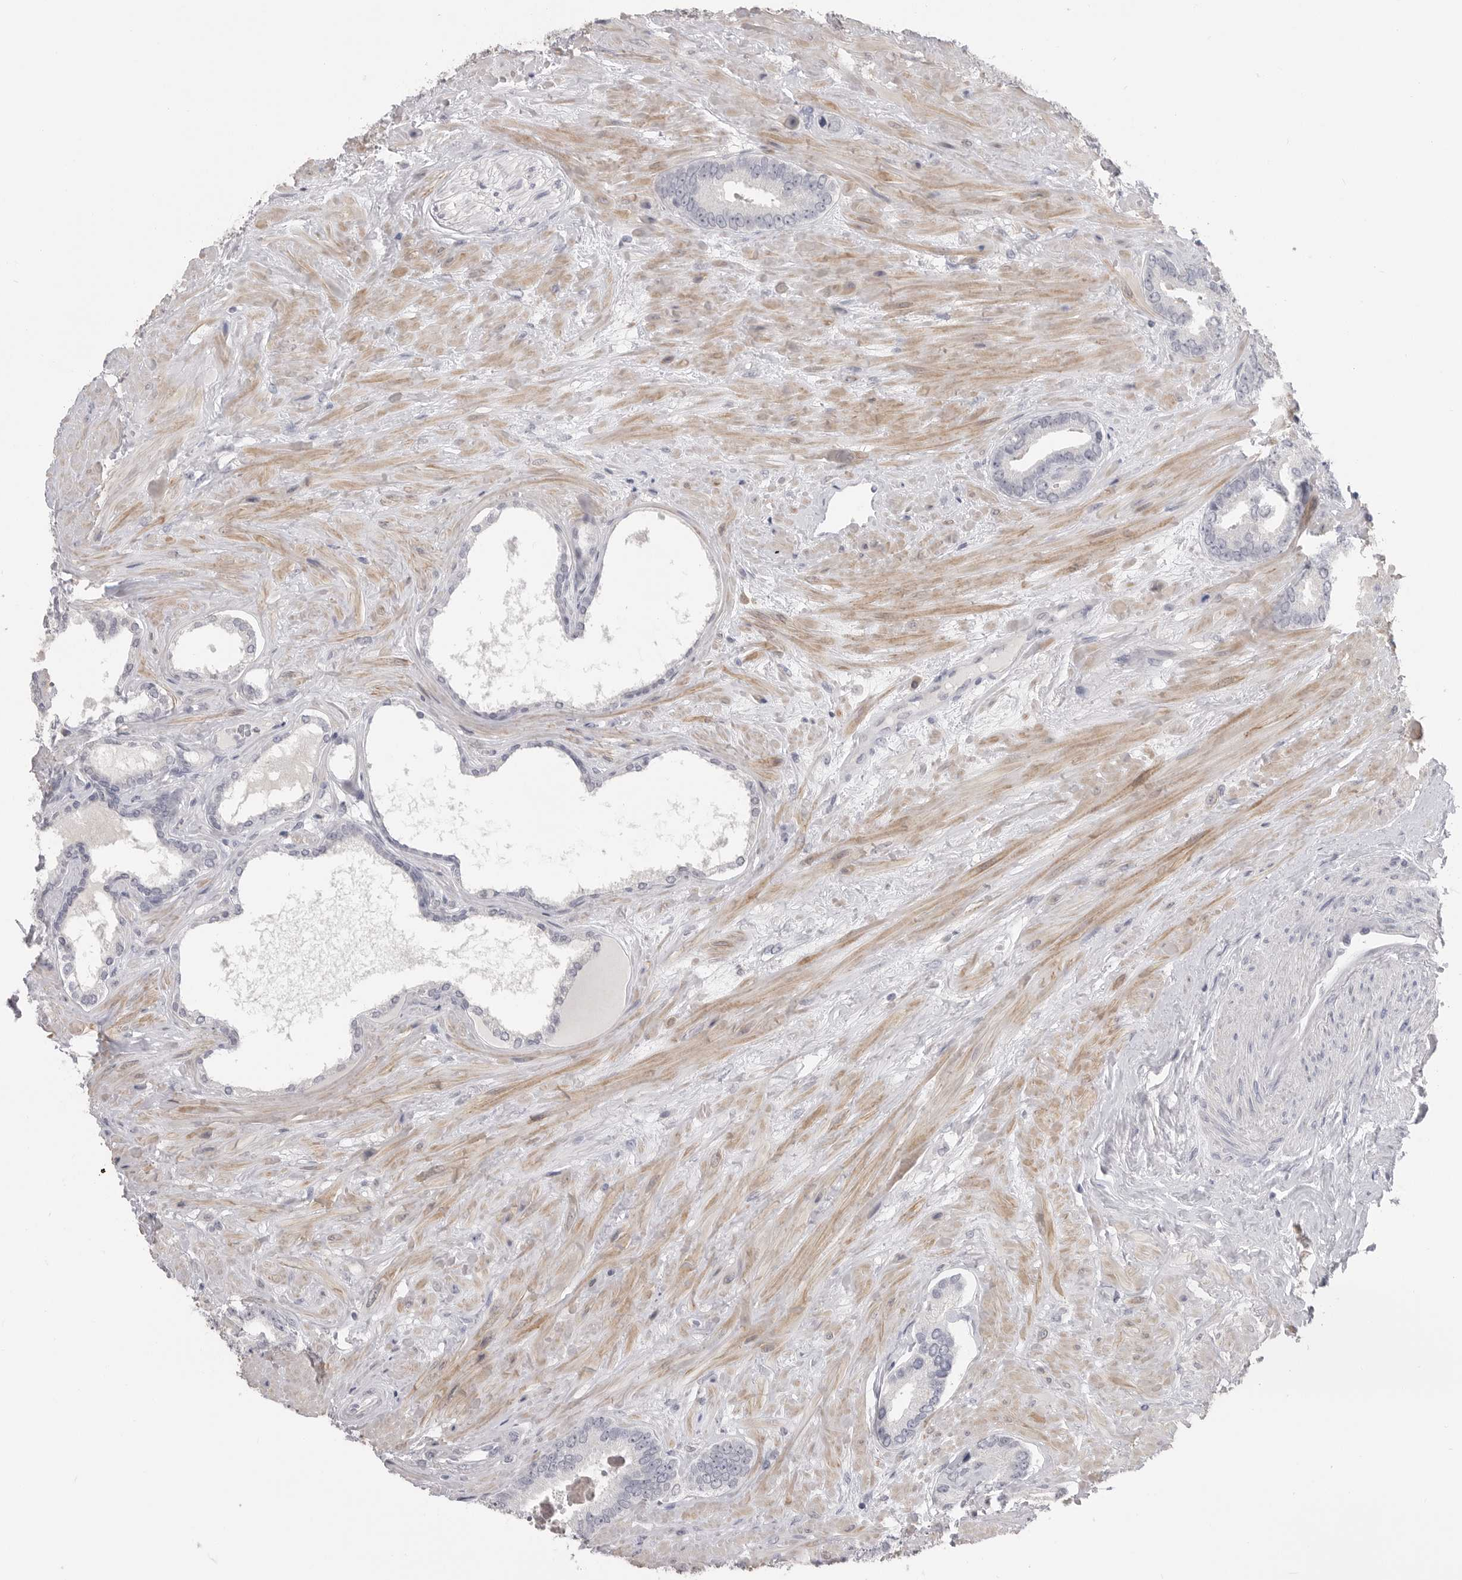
{"staining": {"intensity": "negative", "quantity": "none", "location": "none"}, "tissue": "prostate cancer", "cell_type": "Tumor cells", "image_type": "cancer", "snomed": [{"axis": "morphology", "description": "Adenocarcinoma, Low grade"}, {"axis": "topography", "description": "Prostate"}], "caption": "The IHC photomicrograph has no significant expression in tumor cells of prostate cancer tissue.", "gene": "PLEKHF1", "patient": {"sex": "male", "age": 71}}